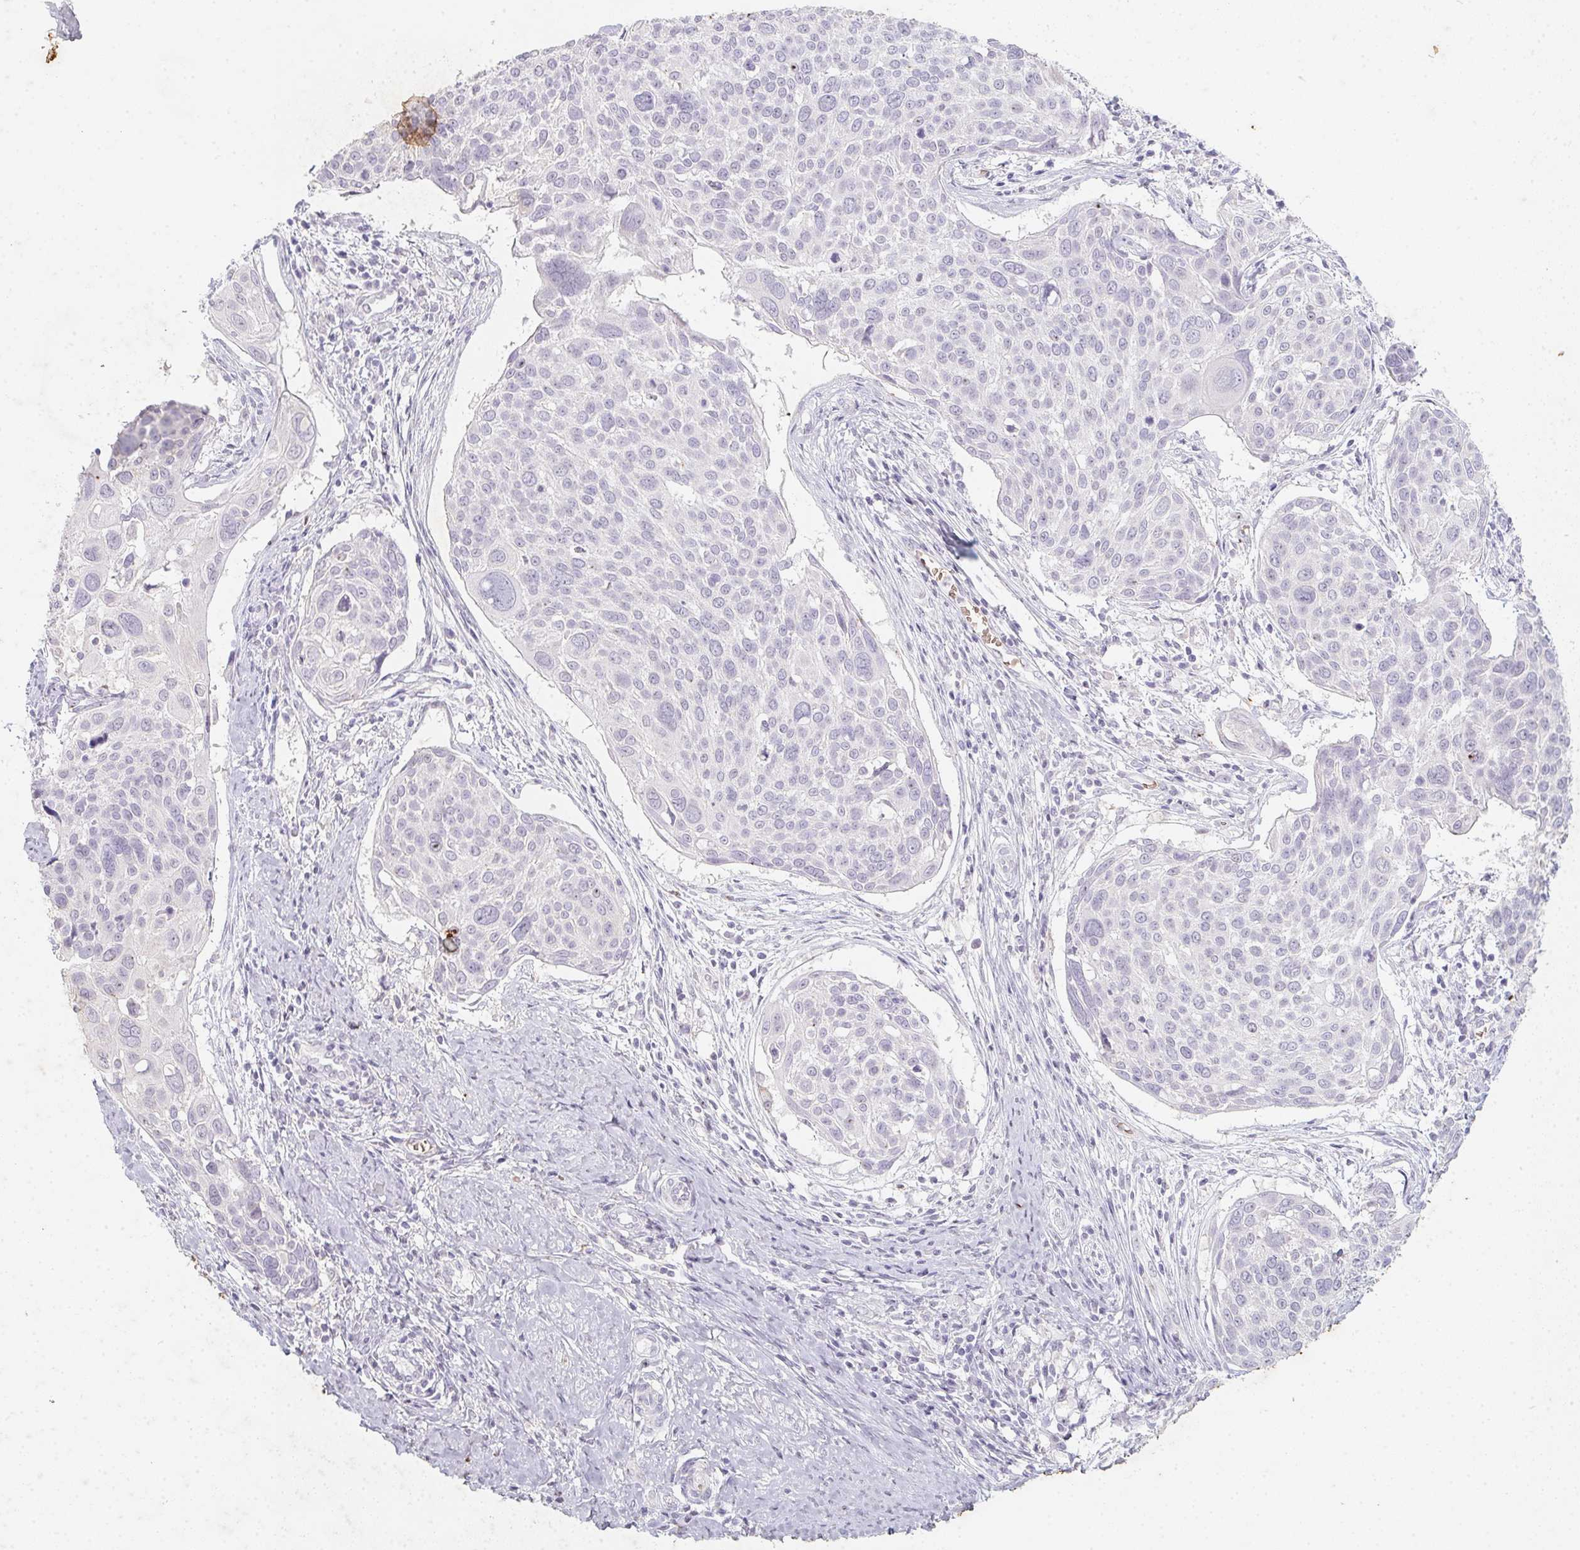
{"staining": {"intensity": "negative", "quantity": "none", "location": "none"}, "tissue": "cervical cancer", "cell_type": "Tumor cells", "image_type": "cancer", "snomed": [{"axis": "morphology", "description": "Squamous cell carcinoma, NOS"}, {"axis": "topography", "description": "Cervix"}], "caption": "Tumor cells show no significant protein staining in squamous cell carcinoma (cervical).", "gene": "DCD", "patient": {"sex": "female", "age": 39}}